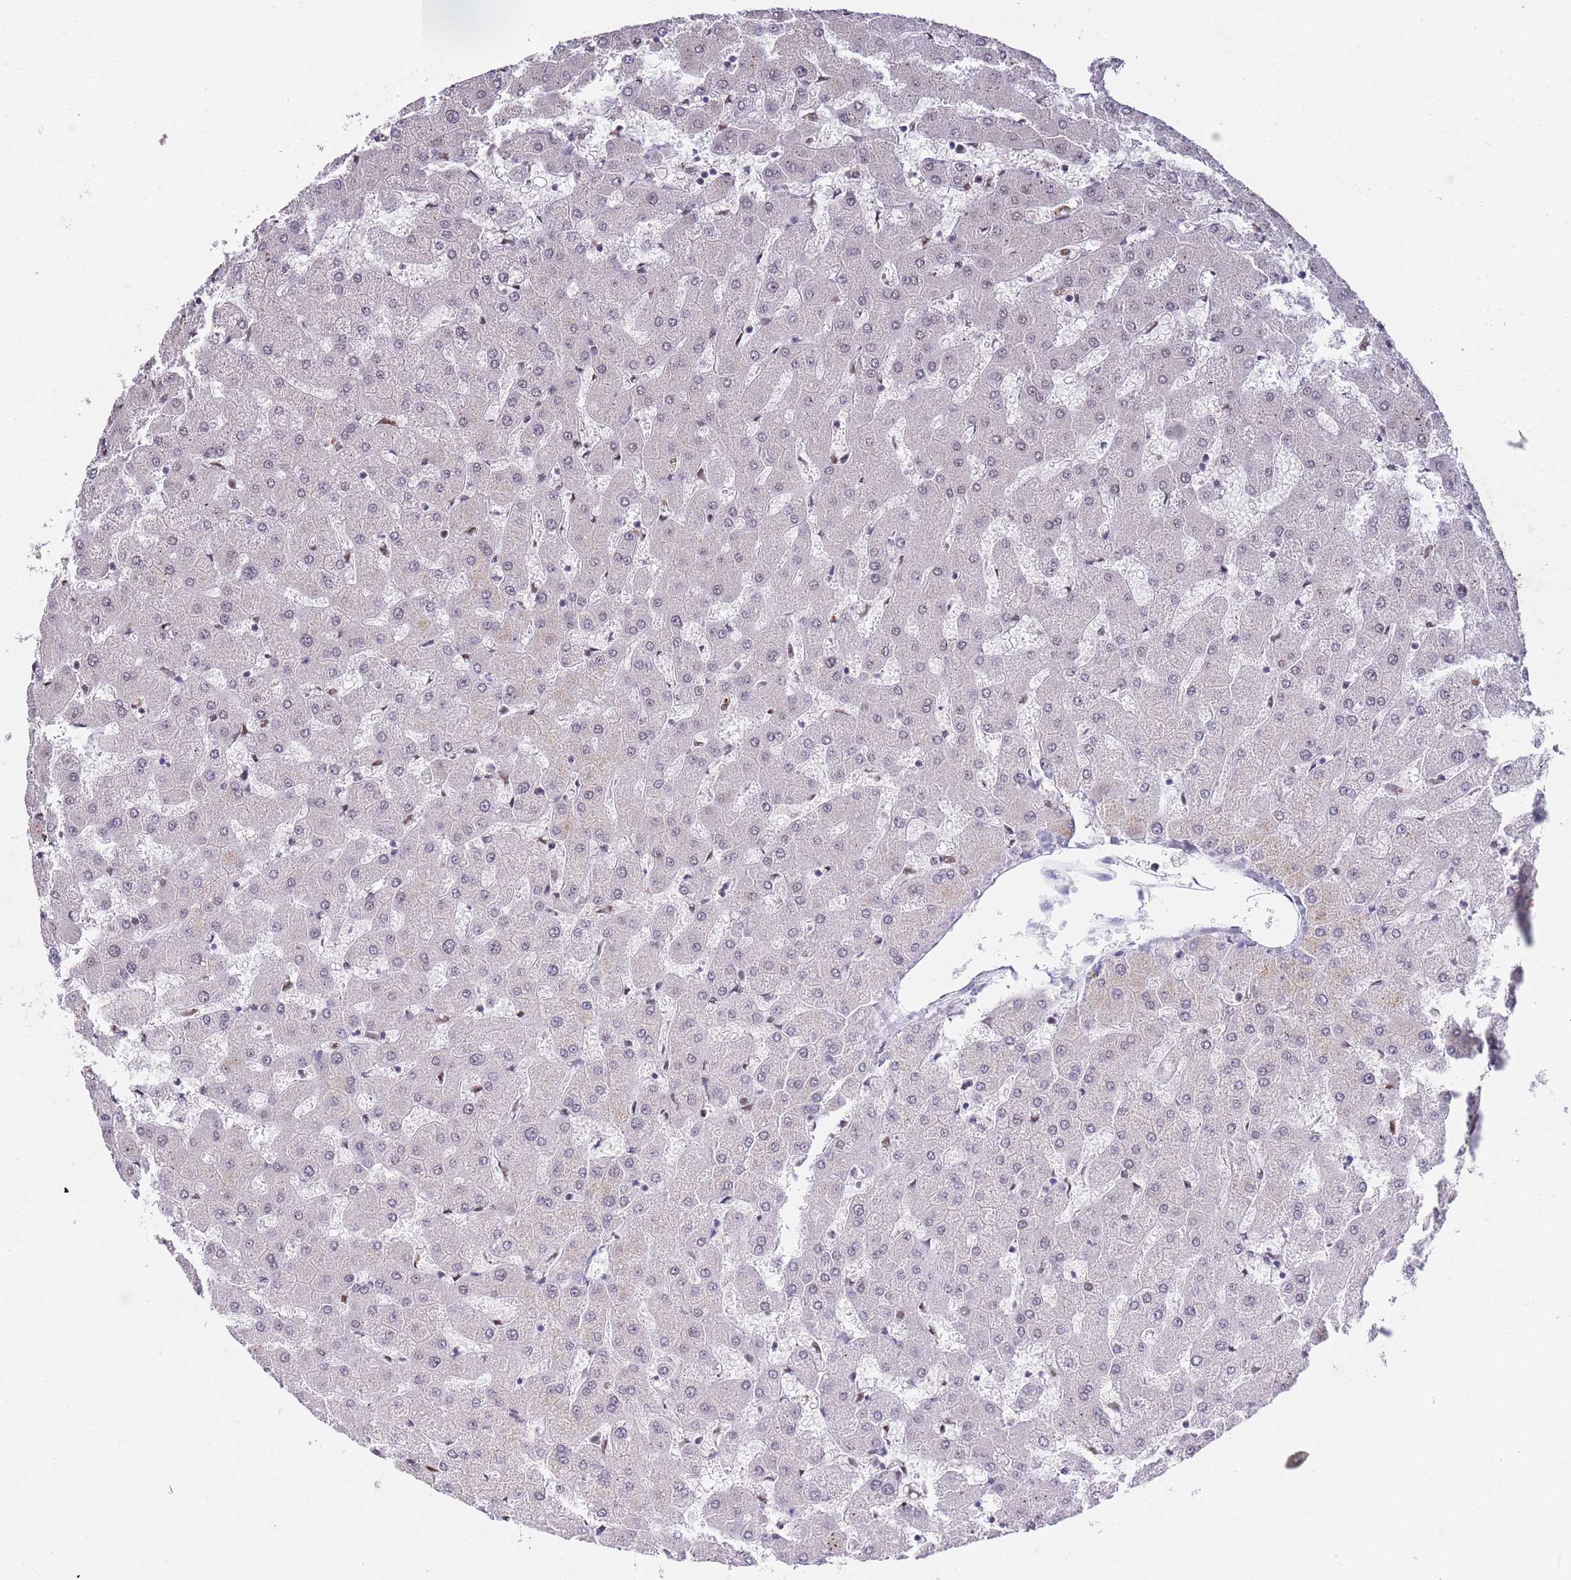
{"staining": {"intensity": "moderate", "quantity": "25%-75%", "location": "nuclear"}, "tissue": "liver", "cell_type": "Hepatocytes", "image_type": "normal", "snomed": [{"axis": "morphology", "description": "Normal tissue, NOS"}, {"axis": "topography", "description": "Liver"}], "caption": "Brown immunohistochemical staining in benign liver reveals moderate nuclear expression in about 25%-75% of hepatocytes. (brown staining indicates protein expression, while blue staining denotes nuclei).", "gene": "PRKDC", "patient": {"sex": "female", "age": 63}}